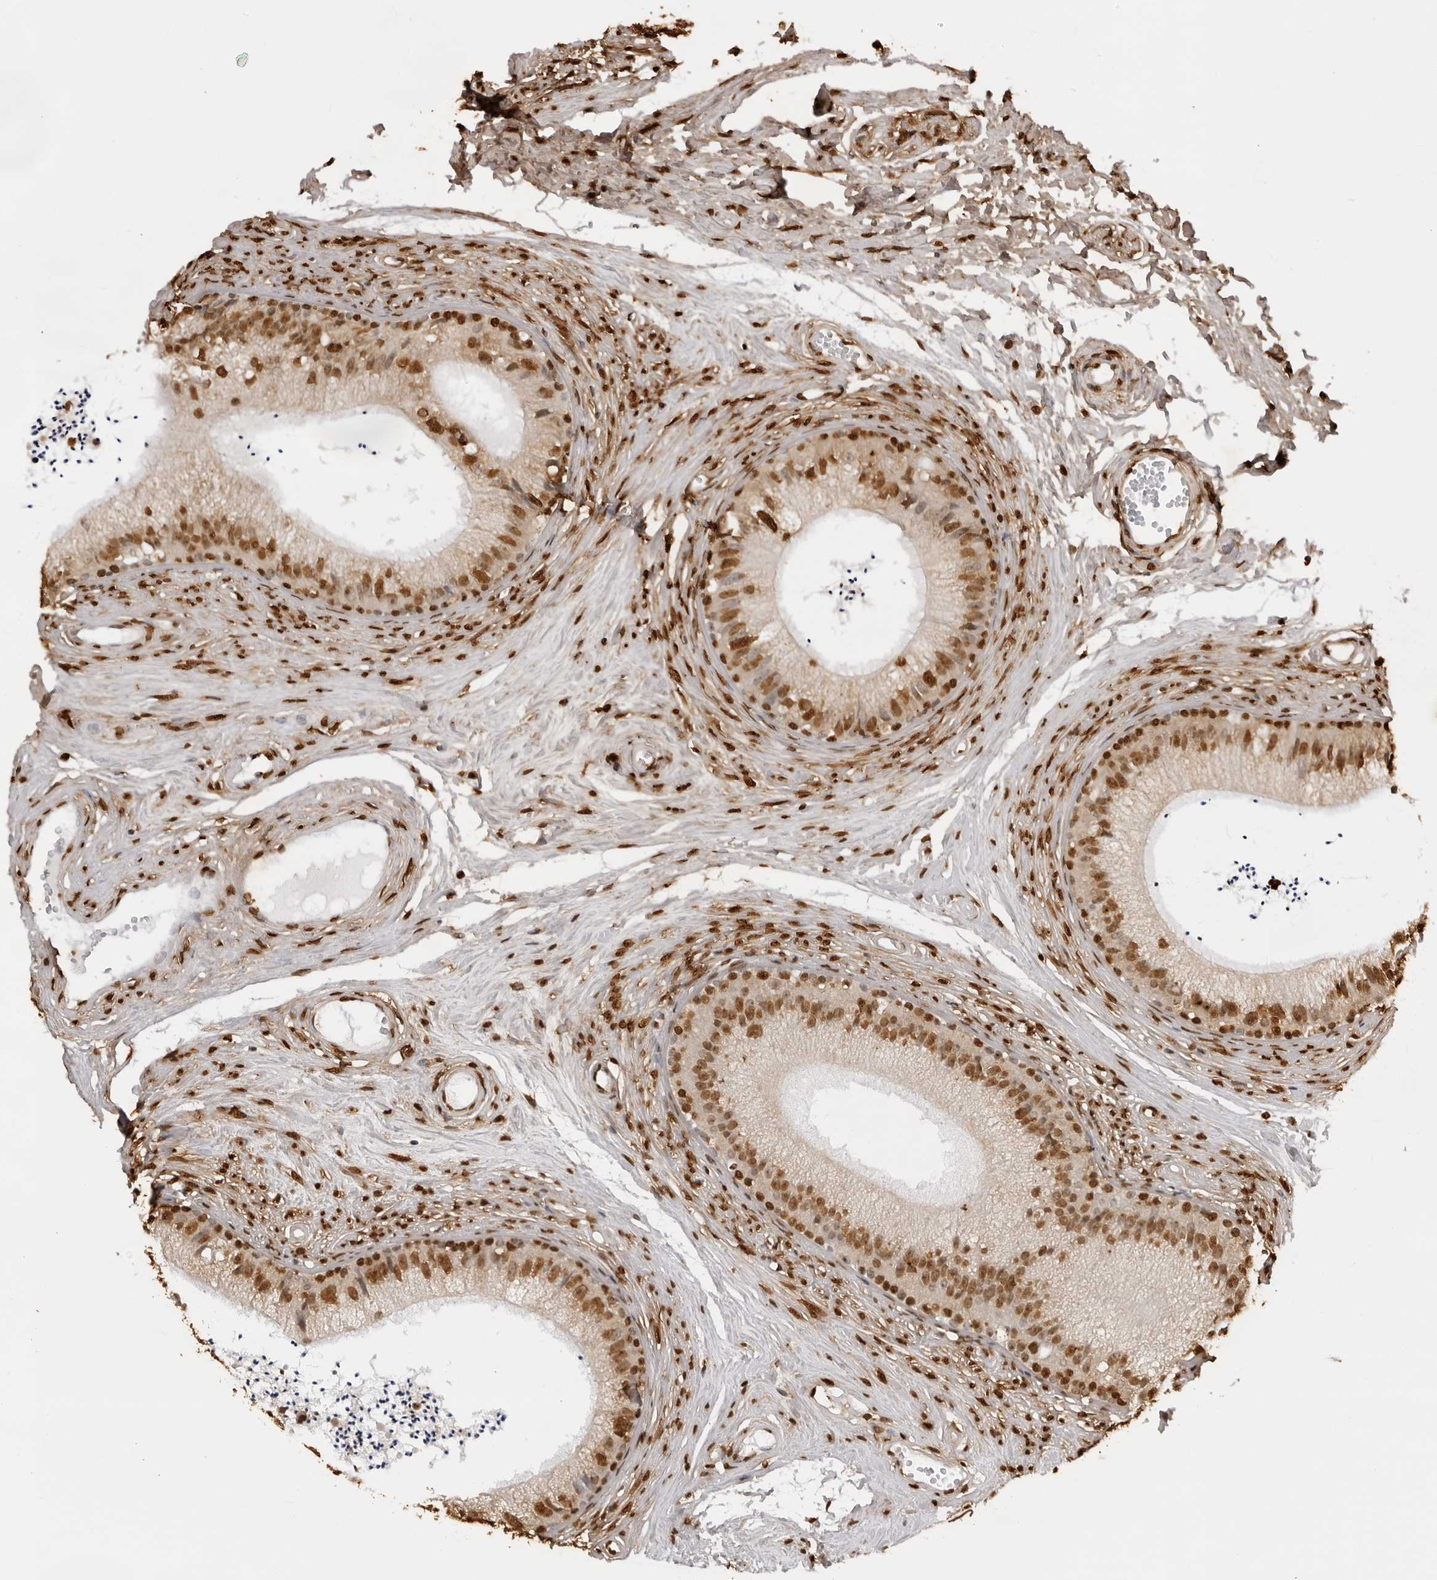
{"staining": {"intensity": "strong", "quantity": ">75%", "location": "cytoplasmic/membranous,nuclear"}, "tissue": "epididymis", "cell_type": "Glandular cells", "image_type": "normal", "snomed": [{"axis": "morphology", "description": "Normal tissue, NOS"}, {"axis": "topography", "description": "Epididymis"}], "caption": "Epididymis stained with DAB (3,3'-diaminobenzidine) IHC displays high levels of strong cytoplasmic/membranous,nuclear expression in about >75% of glandular cells.", "gene": "ZFP91", "patient": {"sex": "male", "age": 56}}